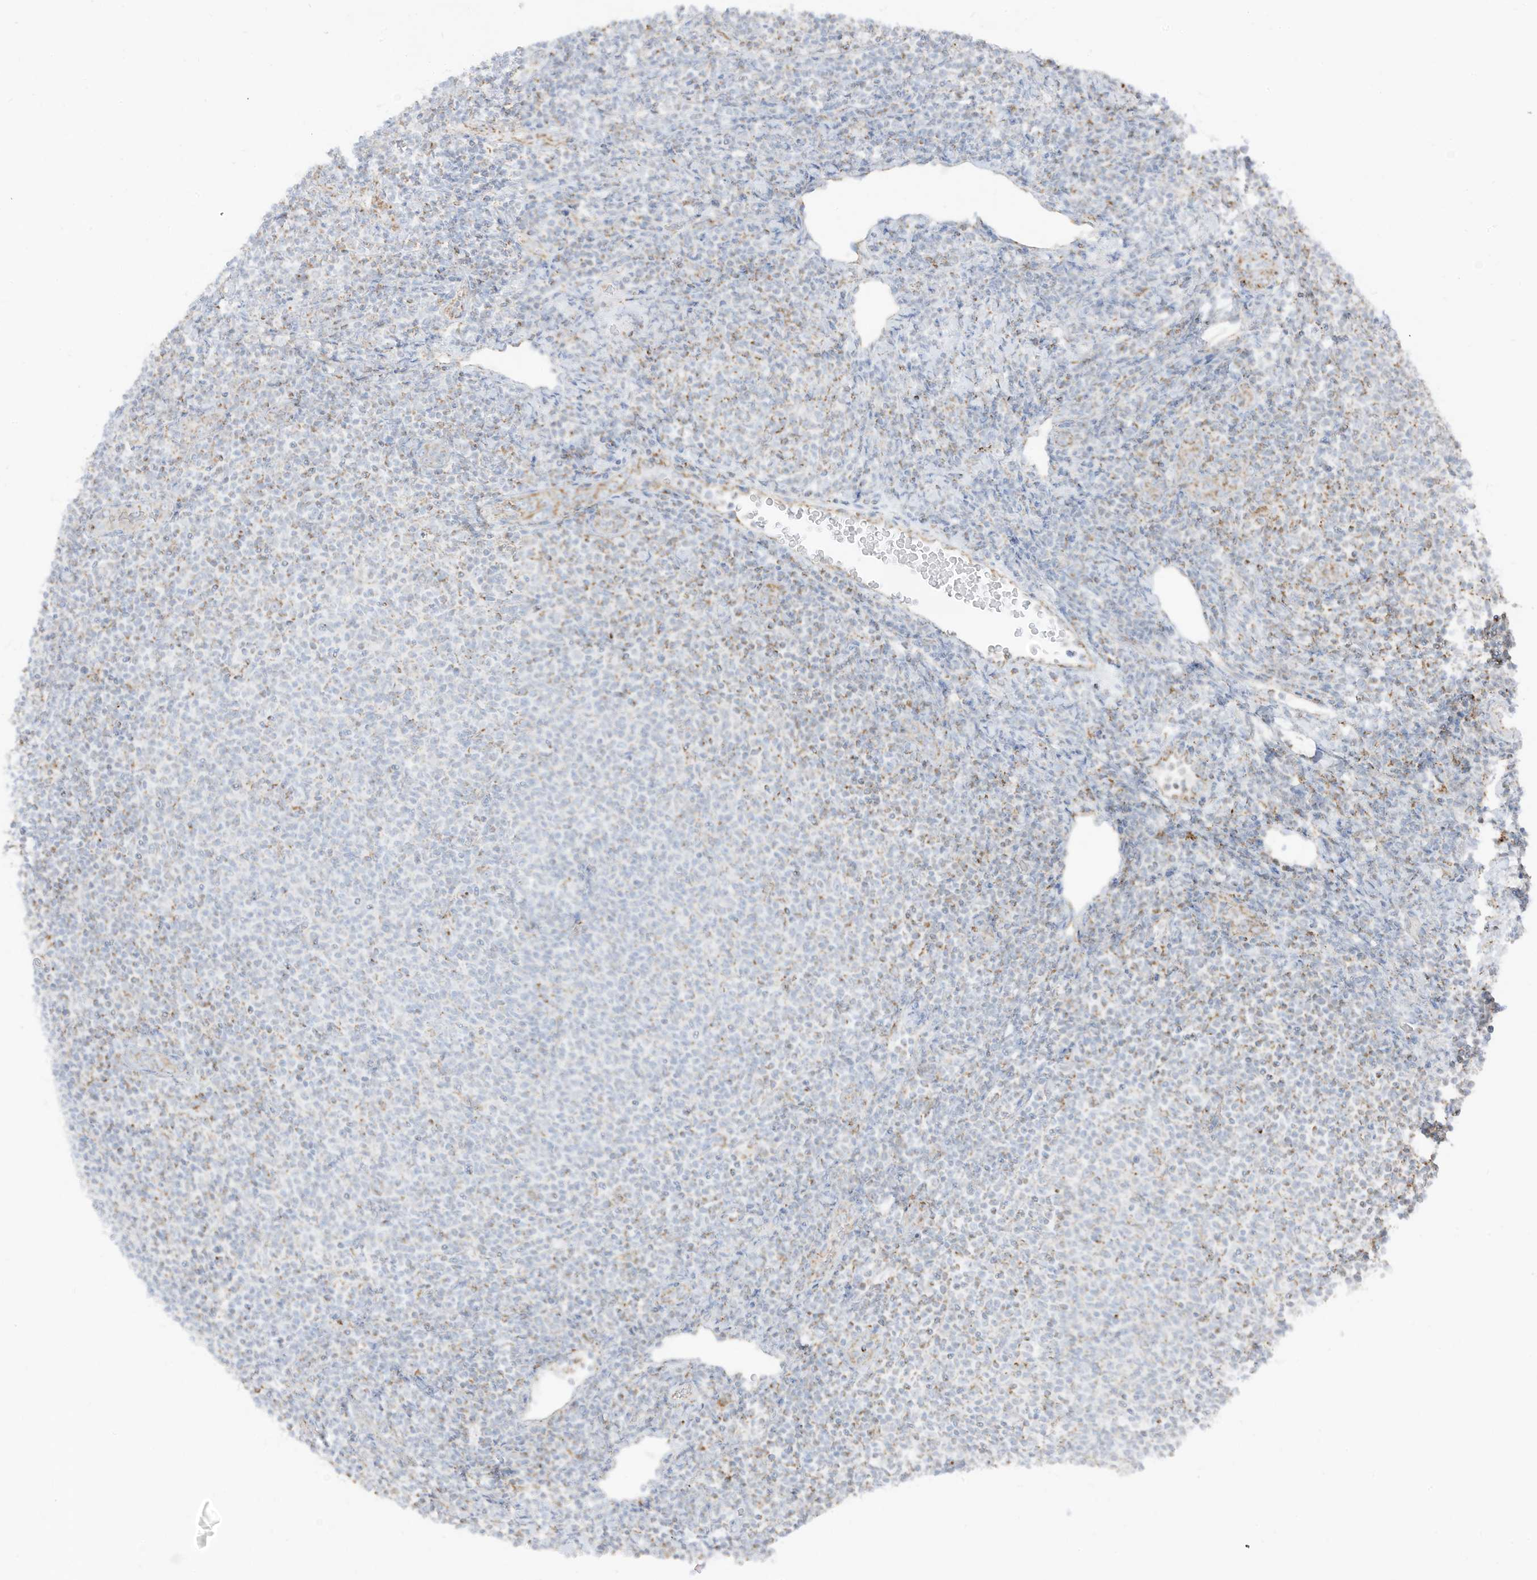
{"staining": {"intensity": "negative", "quantity": "none", "location": "none"}, "tissue": "lymphoma", "cell_type": "Tumor cells", "image_type": "cancer", "snomed": [{"axis": "morphology", "description": "Malignant lymphoma, non-Hodgkin's type, Low grade"}, {"axis": "topography", "description": "Lymph node"}], "caption": "Immunohistochemistry (IHC) histopathology image of neoplastic tissue: low-grade malignant lymphoma, non-Hodgkin's type stained with DAB (3,3'-diaminobenzidine) demonstrates no significant protein positivity in tumor cells.", "gene": "ETHE1", "patient": {"sex": "male", "age": 66}}